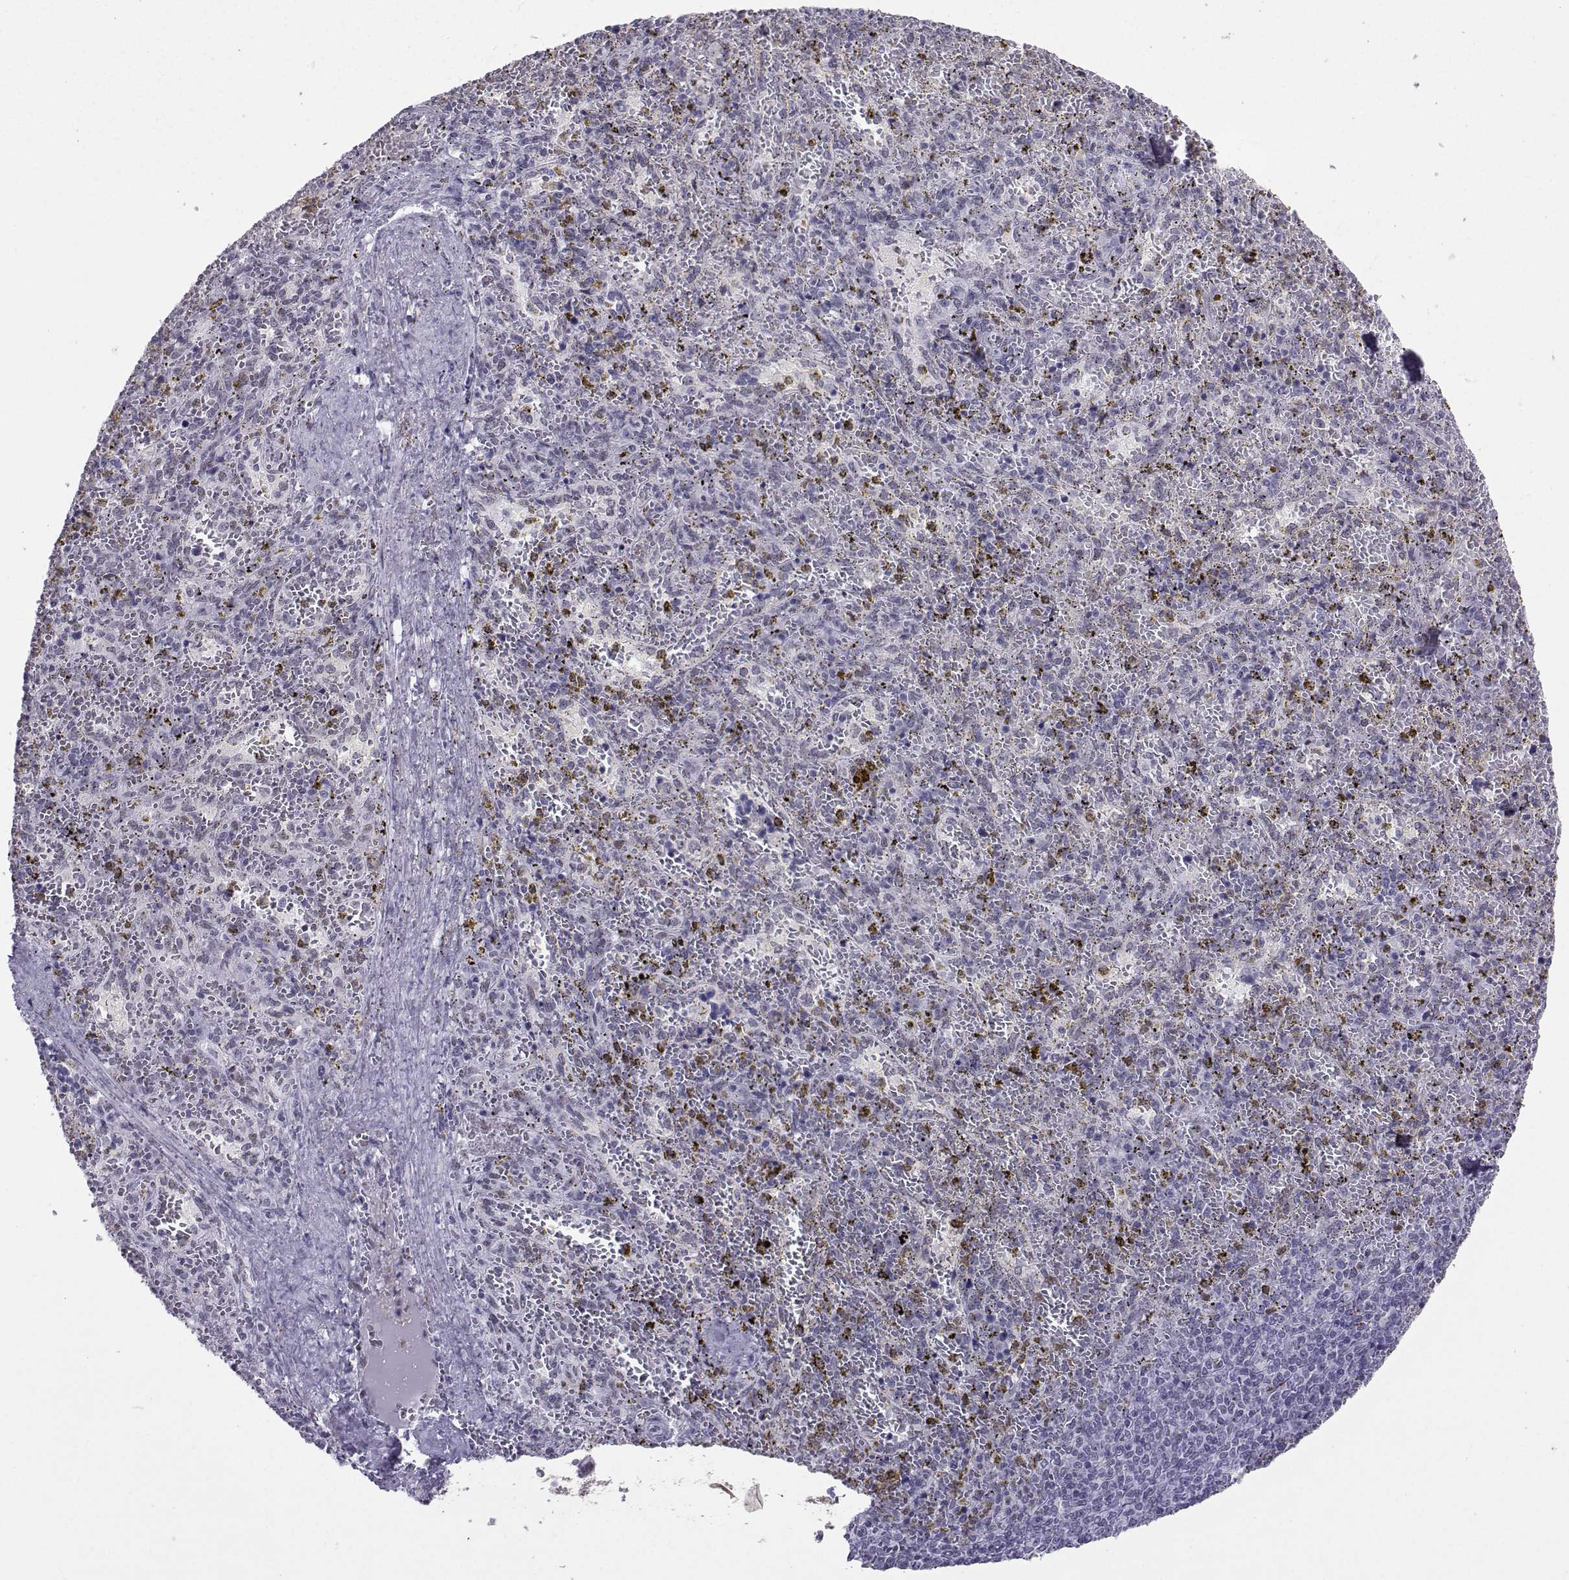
{"staining": {"intensity": "negative", "quantity": "none", "location": "none"}, "tissue": "spleen", "cell_type": "Cells in red pulp", "image_type": "normal", "snomed": [{"axis": "morphology", "description": "Normal tissue, NOS"}, {"axis": "topography", "description": "Spleen"}], "caption": "Immunohistochemistry (IHC) of unremarkable spleen reveals no expression in cells in red pulp. The staining is performed using DAB (3,3'-diaminobenzidine) brown chromogen with nuclei counter-stained in using hematoxylin.", "gene": "LORICRIN", "patient": {"sex": "female", "age": 50}}